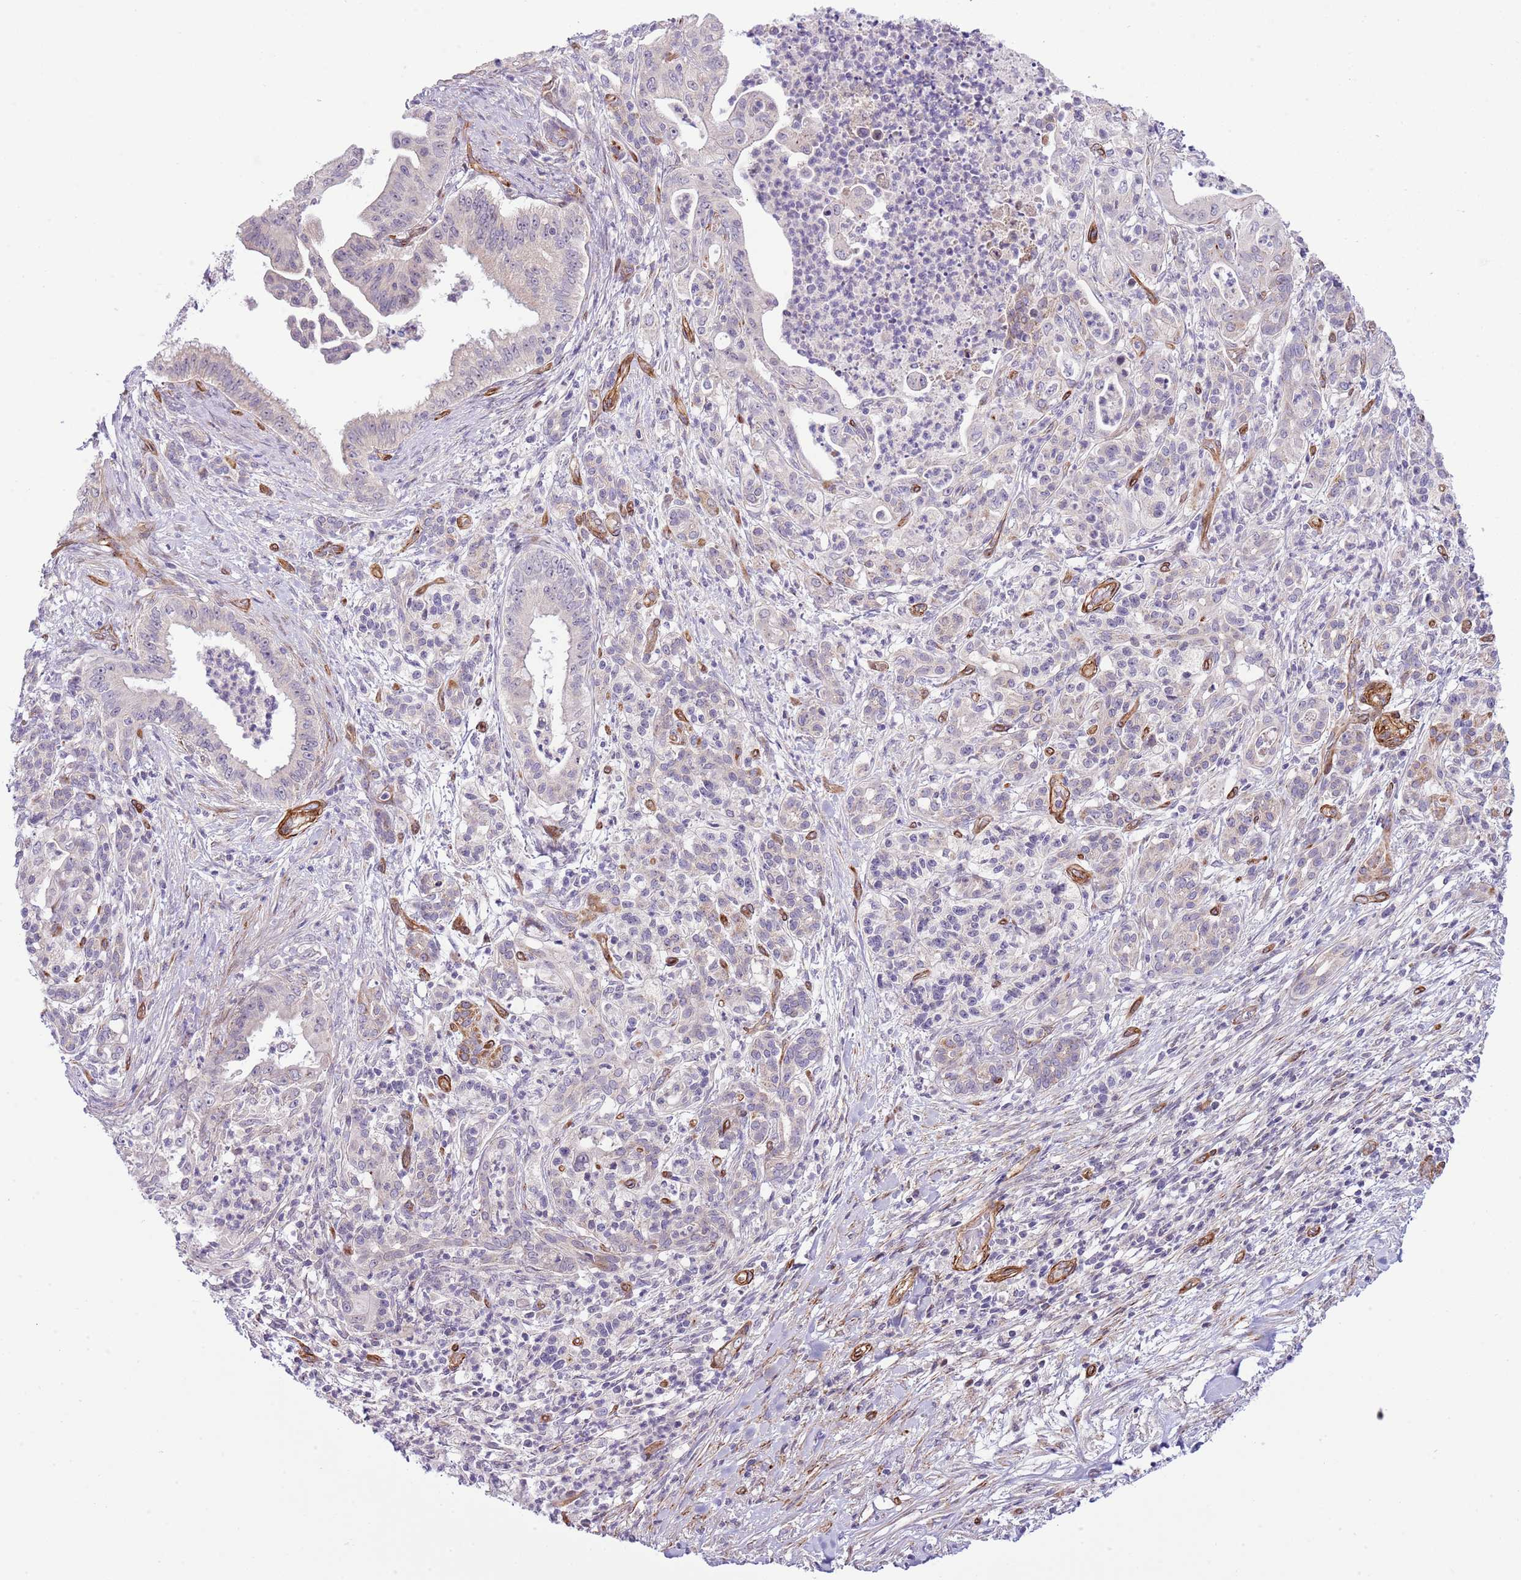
{"staining": {"intensity": "negative", "quantity": "none", "location": "none"}, "tissue": "pancreatic cancer", "cell_type": "Tumor cells", "image_type": "cancer", "snomed": [{"axis": "morphology", "description": "Adenocarcinoma, NOS"}, {"axis": "topography", "description": "Pancreas"}], "caption": "High magnification brightfield microscopy of adenocarcinoma (pancreatic) stained with DAB (brown) and counterstained with hematoxylin (blue): tumor cells show no significant staining. Brightfield microscopy of immunohistochemistry stained with DAB (brown) and hematoxylin (blue), captured at high magnification.", "gene": "NEK3", "patient": {"sex": "male", "age": 58}}